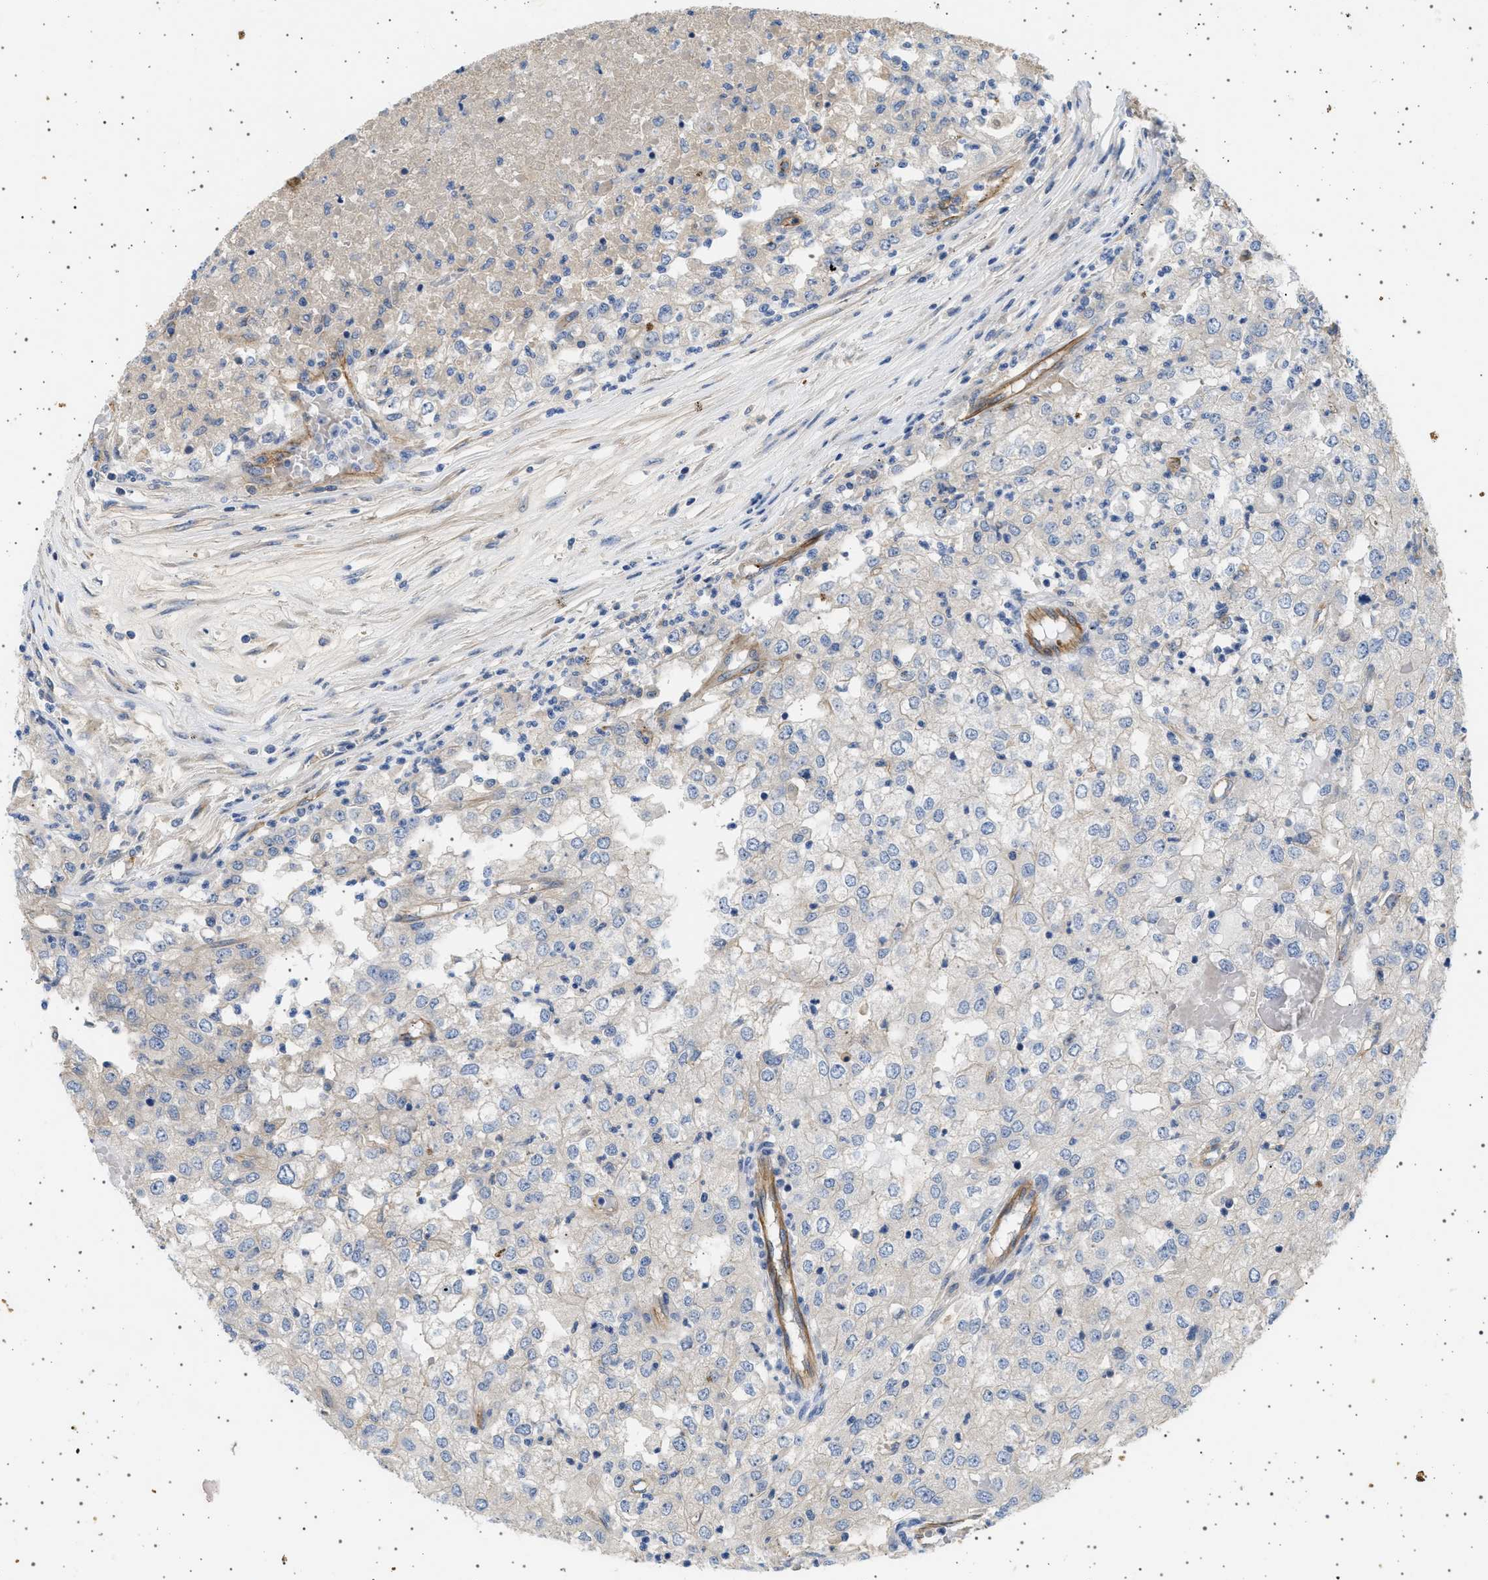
{"staining": {"intensity": "weak", "quantity": "<25%", "location": "cytoplasmic/membranous"}, "tissue": "renal cancer", "cell_type": "Tumor cells", "image_type": "cancer", "snomed": [{"axis": "morphology", "description": "Adenocarcinoma, NOS"}, {"axis": "topography", "description": "Kidney"}], "caption": "This is an IHC image of human renal cancer (adenocarcinoma). There is no staining in tumor cells.", "gene": "PLPP6", "patient": {"sex": "female", "age": 54}}